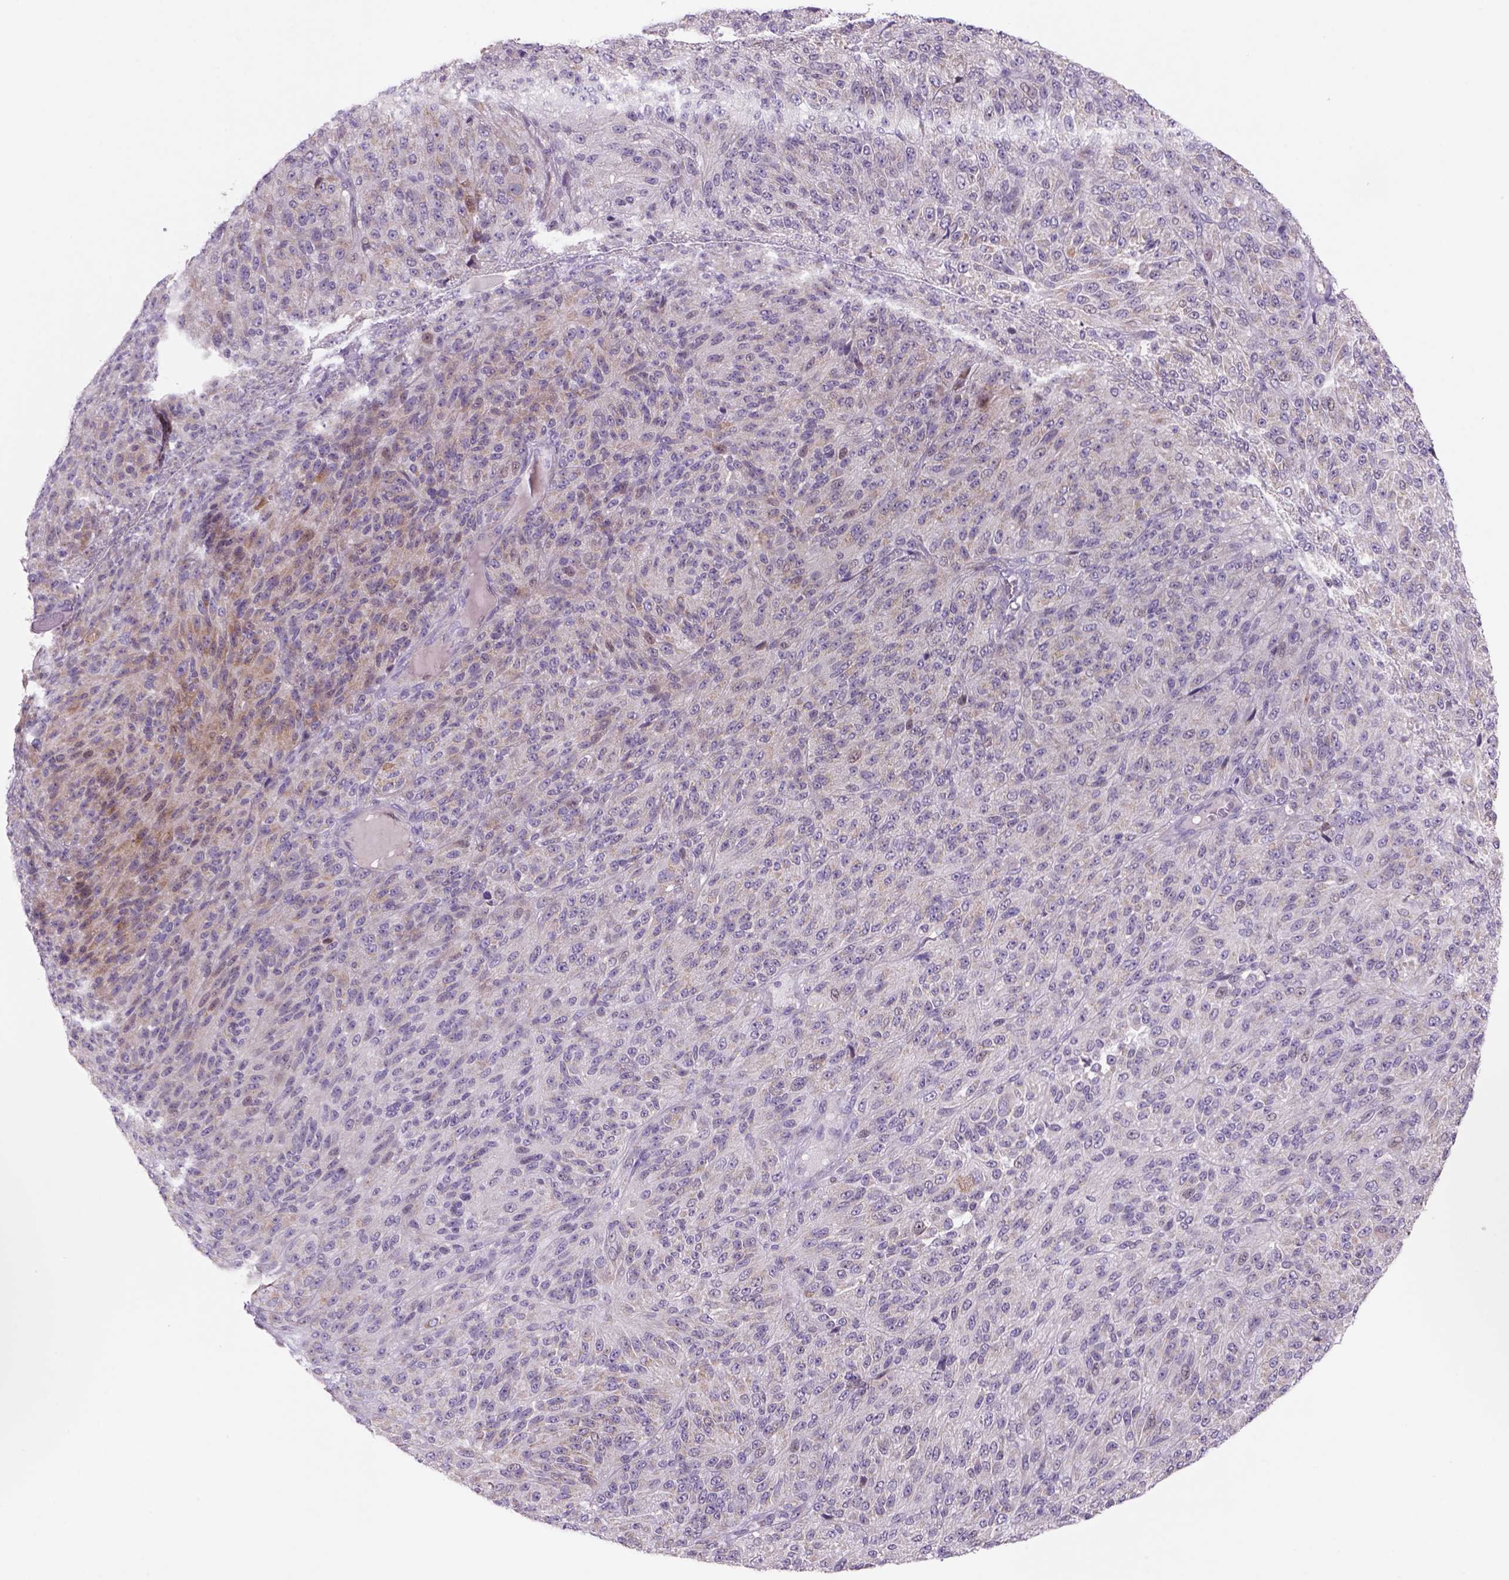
{"staining": {"intensity": "weak", "quantity": "<25%", "location": "cytoplasmic/membranous"}, "tissue": "melanoma", "cell_type": "Tumor cells", "image_type": "cancer", "snomed": [{"axis": "morphology", "description": "Malignant melanoma, Metastatic site"}, {"axis": "topography", "description": "Brain"}], "caption": "The image displays no staining of tumor cells in malignant melanoma (metastatic site).", "gene": "ADGRV1", "patient": {"sex": "female", "age": 56}}